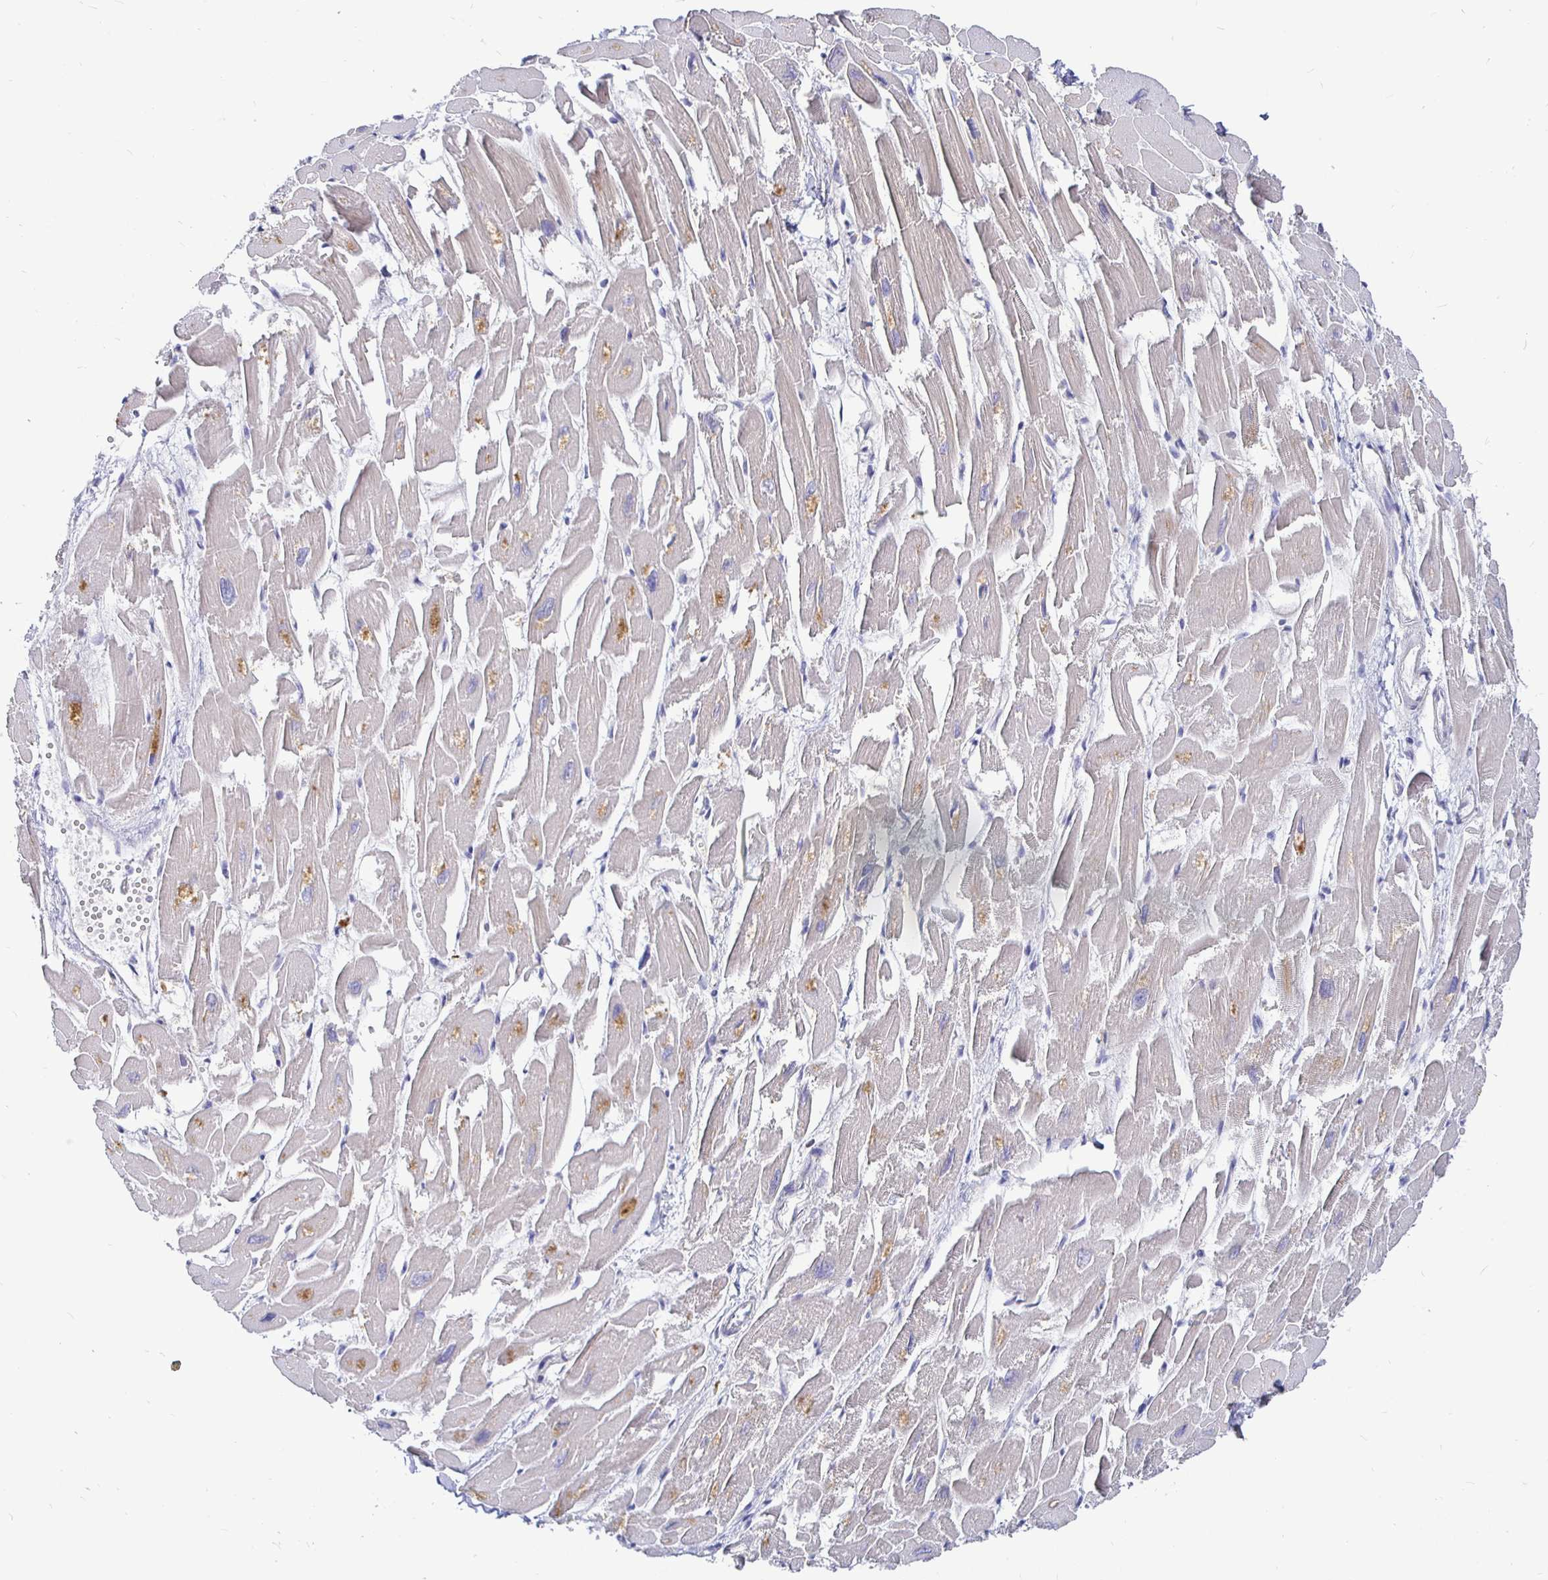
{"staining": {"intensity": "weak", "quantity": "25%-75%", "location": "cytoplasmic/membranous"}, "tissue": "heart muscle", "cell_type": "Cardiomyocytes", "image_type": "normal", "snomed": [{"axis": "morphology", "description": "Normal tissue, NOS"}, {"axis": "topography", "description": "Heart"}], "caption": "Immunohistochemical staining of normal heart muscle displays low levels of weak cytoplasmic/membranous expression in about 25%-75% of cardiomyocytes. (Brightfield microscopy of DAB IHC at high magnification).", "gene": "KIF21A", "patient": {"sex": "male", "age": 54}}